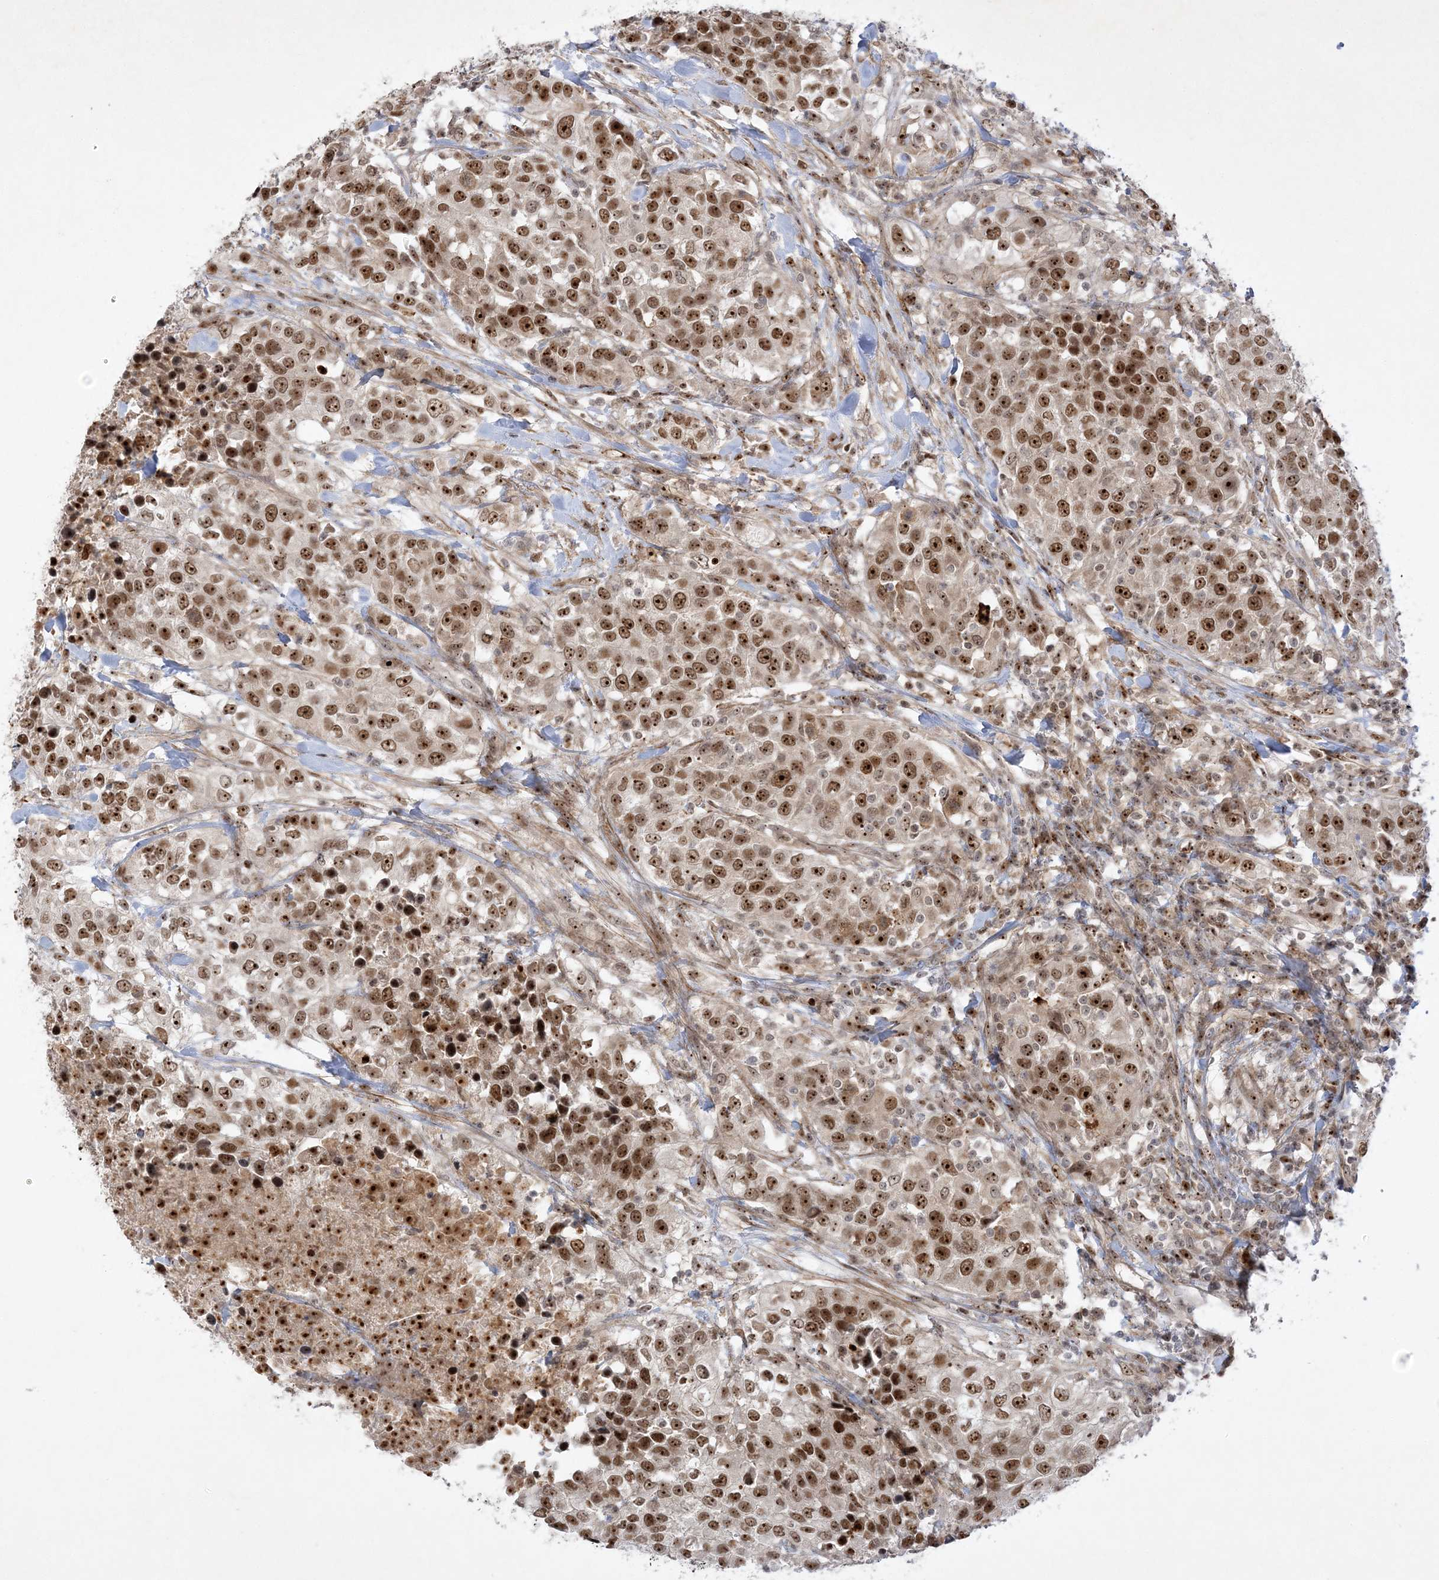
{"staining": {"intensity": "strong", "quantity": "25%-75%", "location": "nuclear"}, "tissue": "urothelial cancer", "cell_type": "Tumor cells", "image_type": "cancer", "snomed": [{"axis": "morphology", "description": "Urothelial carcinoma, High grade"}, {"axis": "topography", "description": "Urinary bladder"}], "caption": "There is high levels of strong nuclear staining in tumor cells of urothelial cancer, as demonstrated by immunohistochemical staining (brown color).", "gene": "NPM3", "patient": {"sex": "female", "age": 80}}